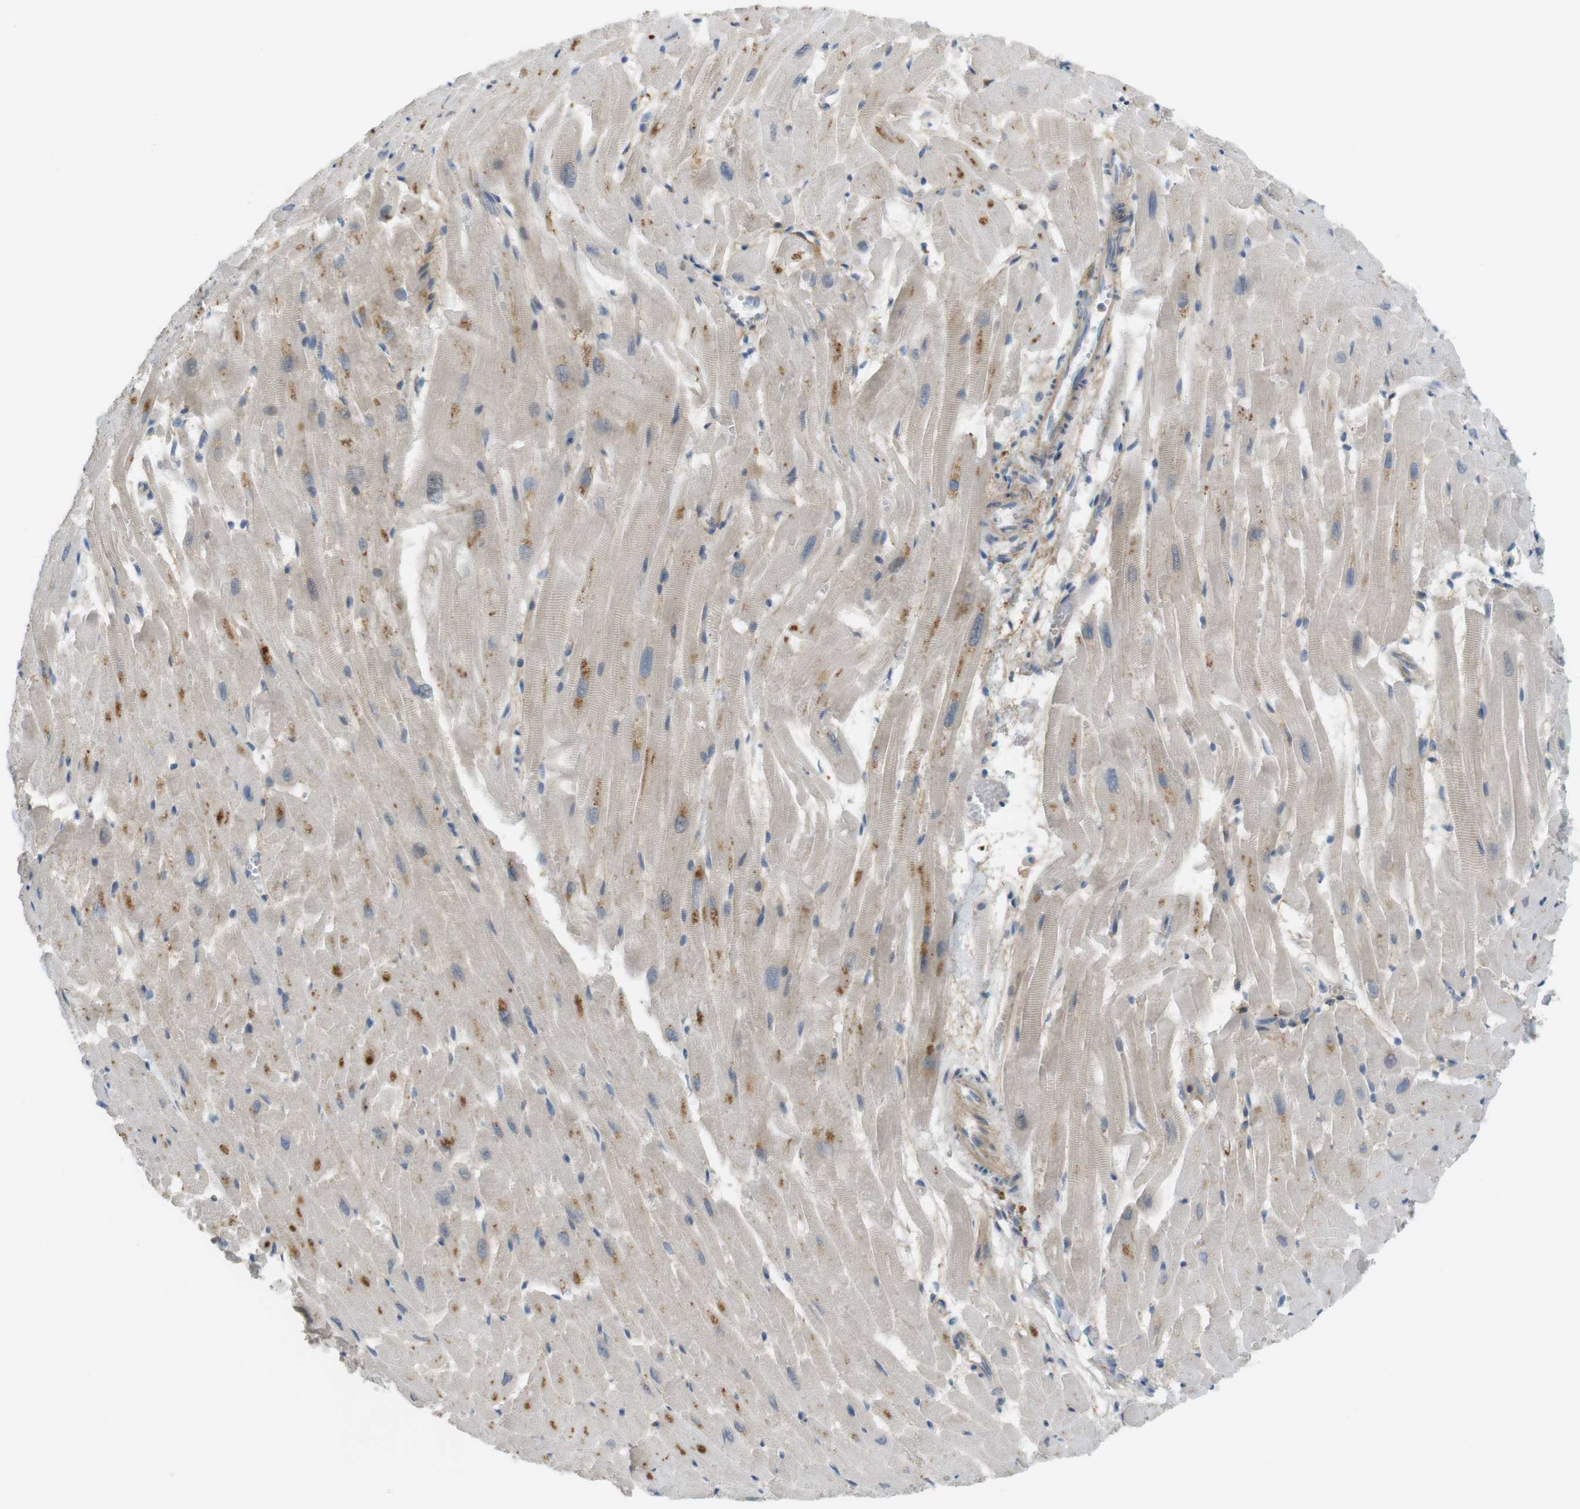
{"staining": {"intensity": "moderate", "quantity": ">75%", "location": "cytoplasmic/membranous"}, "tissue": "heart muscle", "cell_type": "Cardiomyocytes", "image_type": "normal", "snomed": [{"axis": "morphology", "description": "Normal tissue, NOS"}, {"axis": "topography", "description": "Heart"}], "caption": "This is a micrograph of immunohistochemistry staining of unremarkable heart muscle, which shows moderate positivity in the cytoplasmic/membranous of cardiomyocytes.", "gene": "UGT8", "patient": {"sex": "female", "age": 19}}